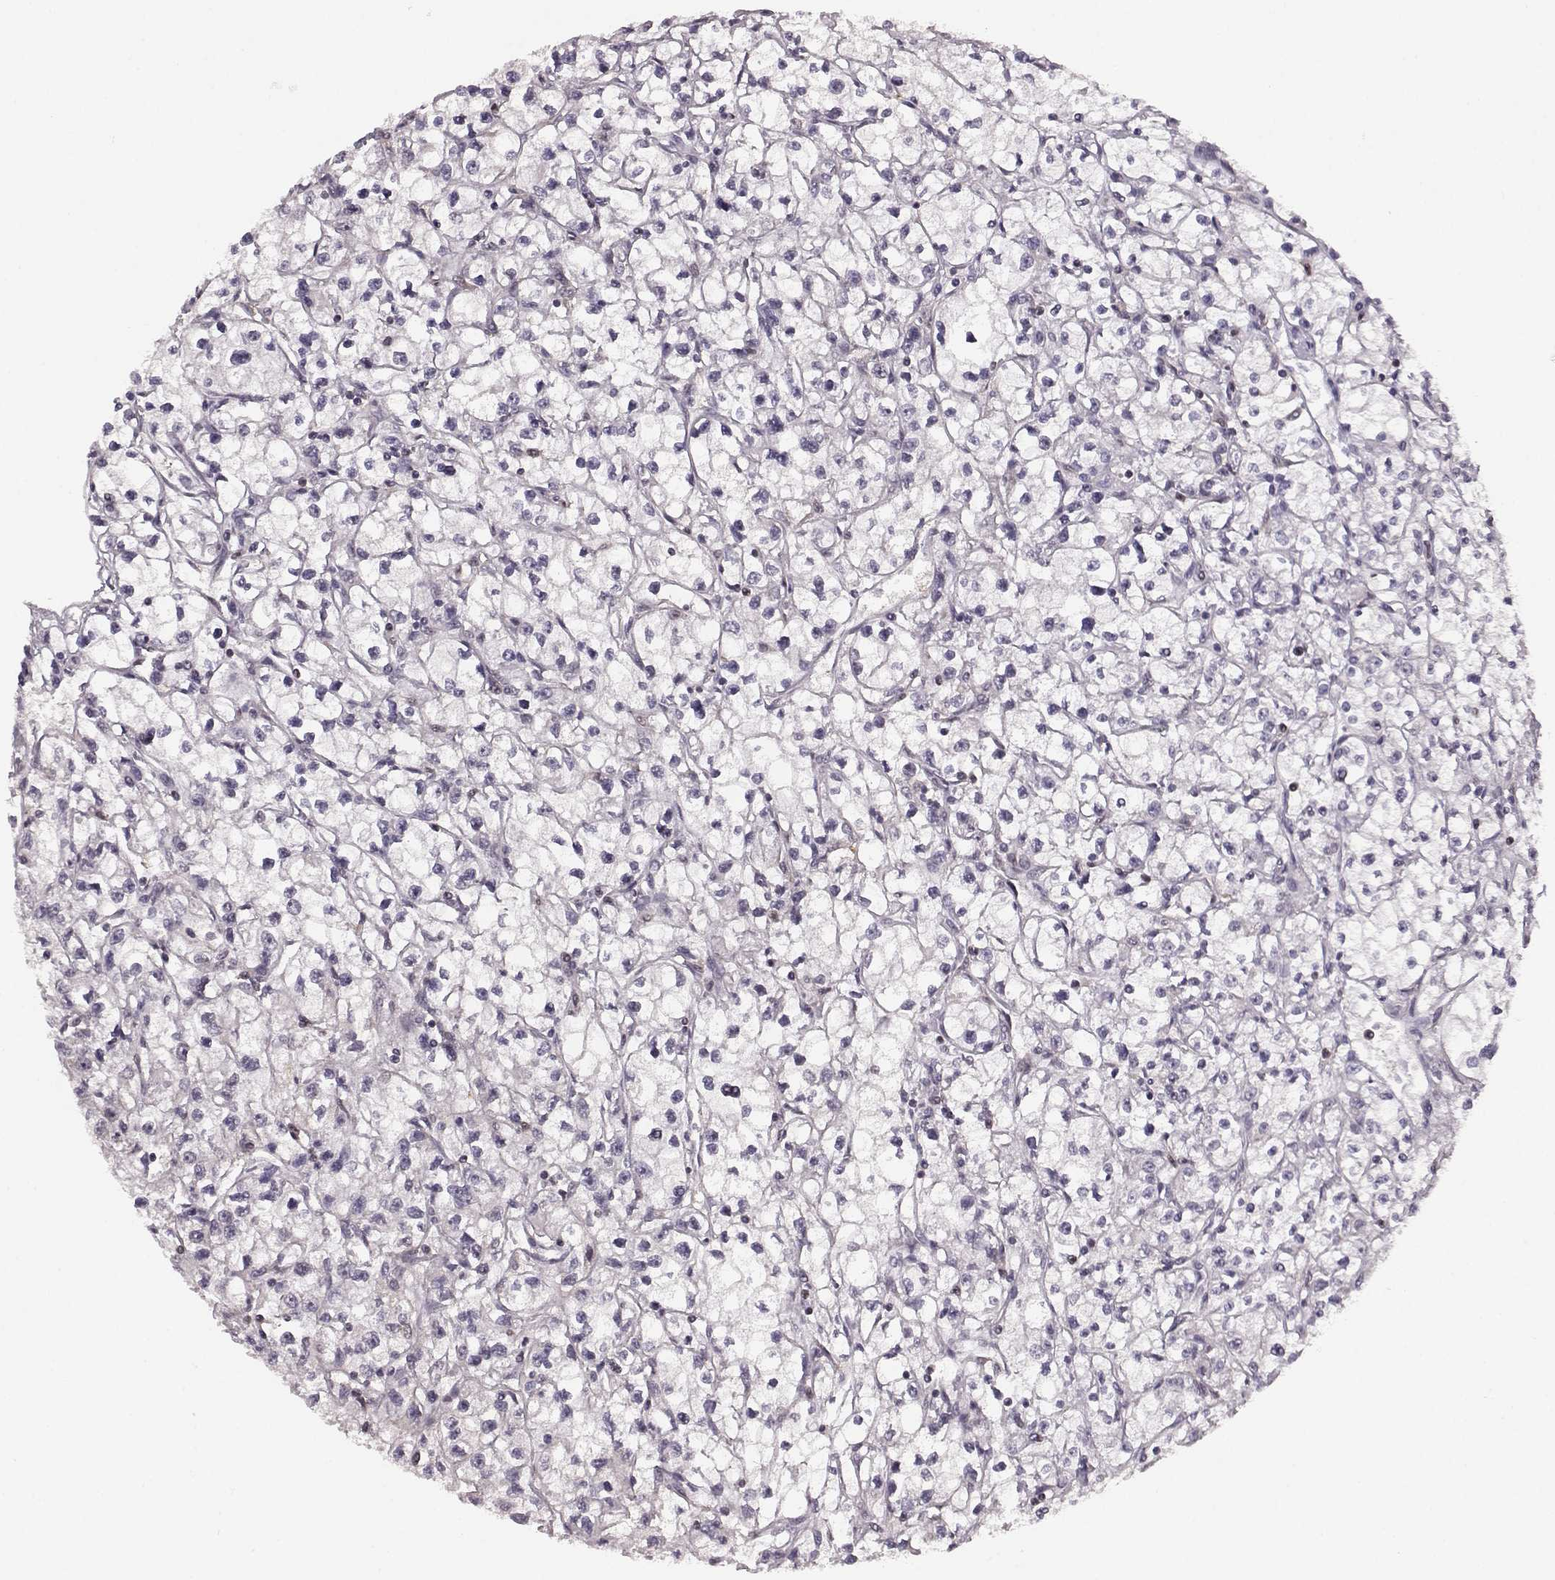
{"staining": {"intensity": "negative", "quantity": "none", "location": "none"}, "tissue": "renal cancer", "cell_type": "Tumor cells", "image_type": "cancer", "snomed": [{"axis": "morphology", "description": "Adenocarcinoma, NOS"}, {"axis": "topography", "description": "Kidney"}], "caption": "Immunohistochemical staining of human renal adenocarcinoma exhibits no significant staining in tumor cells.", "gene": "KLF6", "patient": {"sex": "male", "age": 67}}